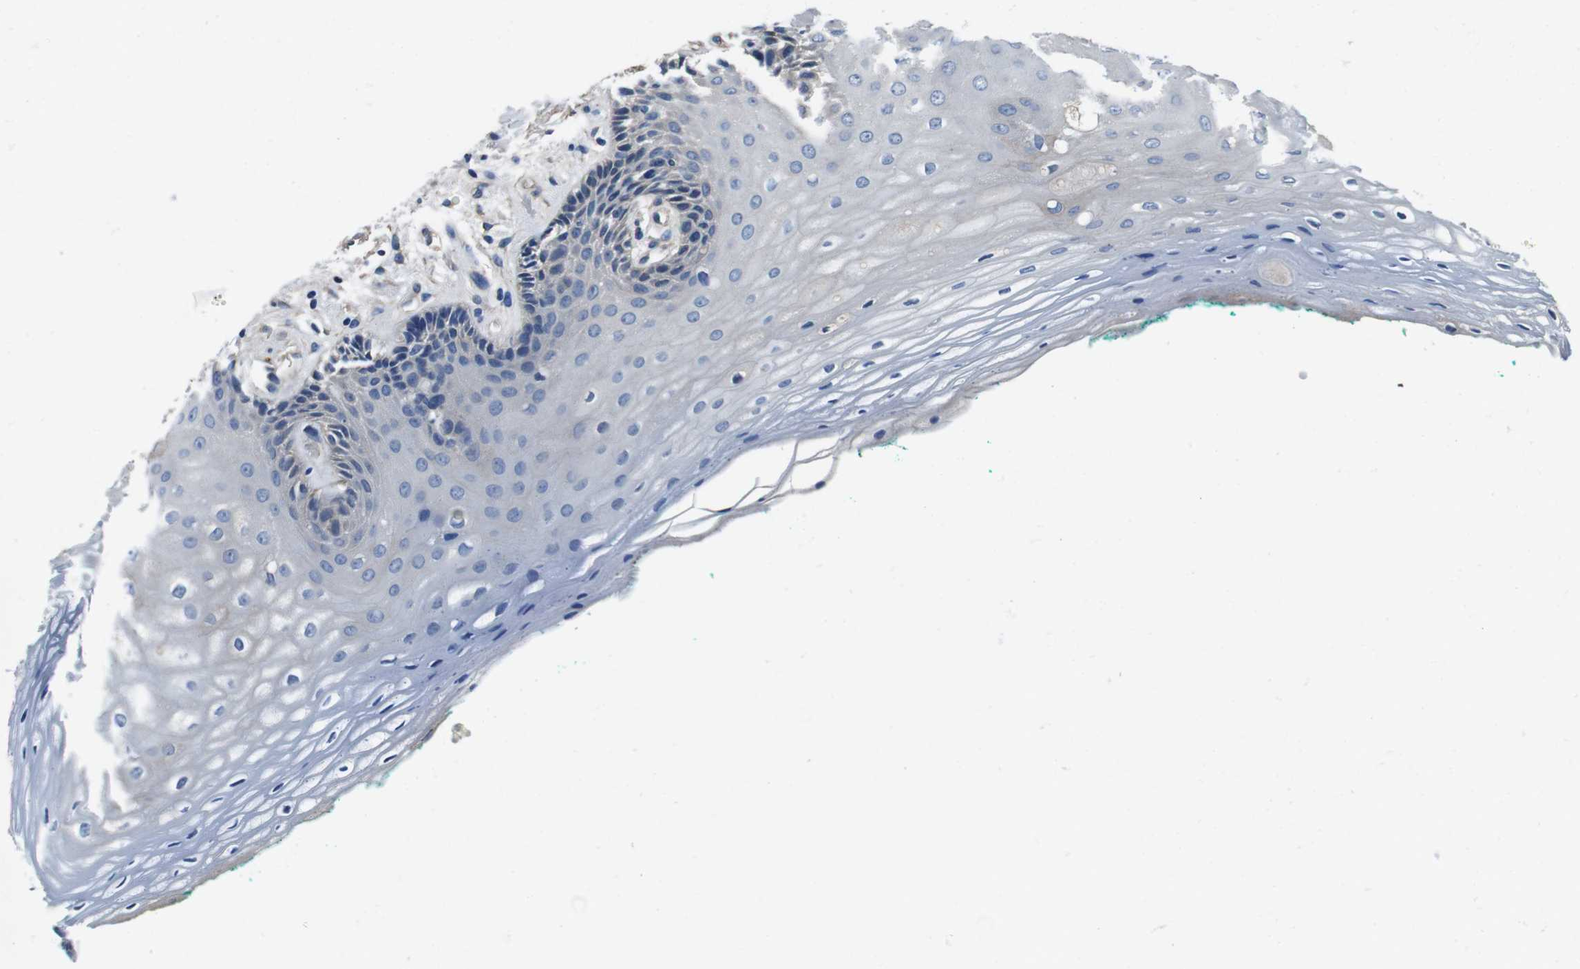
{"staining": {"intensity": "negative", "quantity": "none", "location": "none"}, "tissue": "oral mucosa", "cell_type": "Squamous epithelial cells", "image_type": "normal", "snomed": [{"axis": "morphology", "description": "Normal tissue, NOS"}, {"axis": "topography", "description": "Skeletal muscle"}, {"axis": "topography", "description": "Oral tissue"}, {"axis": "topography", "description": "Peripheral nerve tissue"}], "caption": "IHC of benign oral mucosa reveals no staining in squamous epithelial cells.", "gene": "CASQ1", "patient": {"sex": "female", "age": 84}}